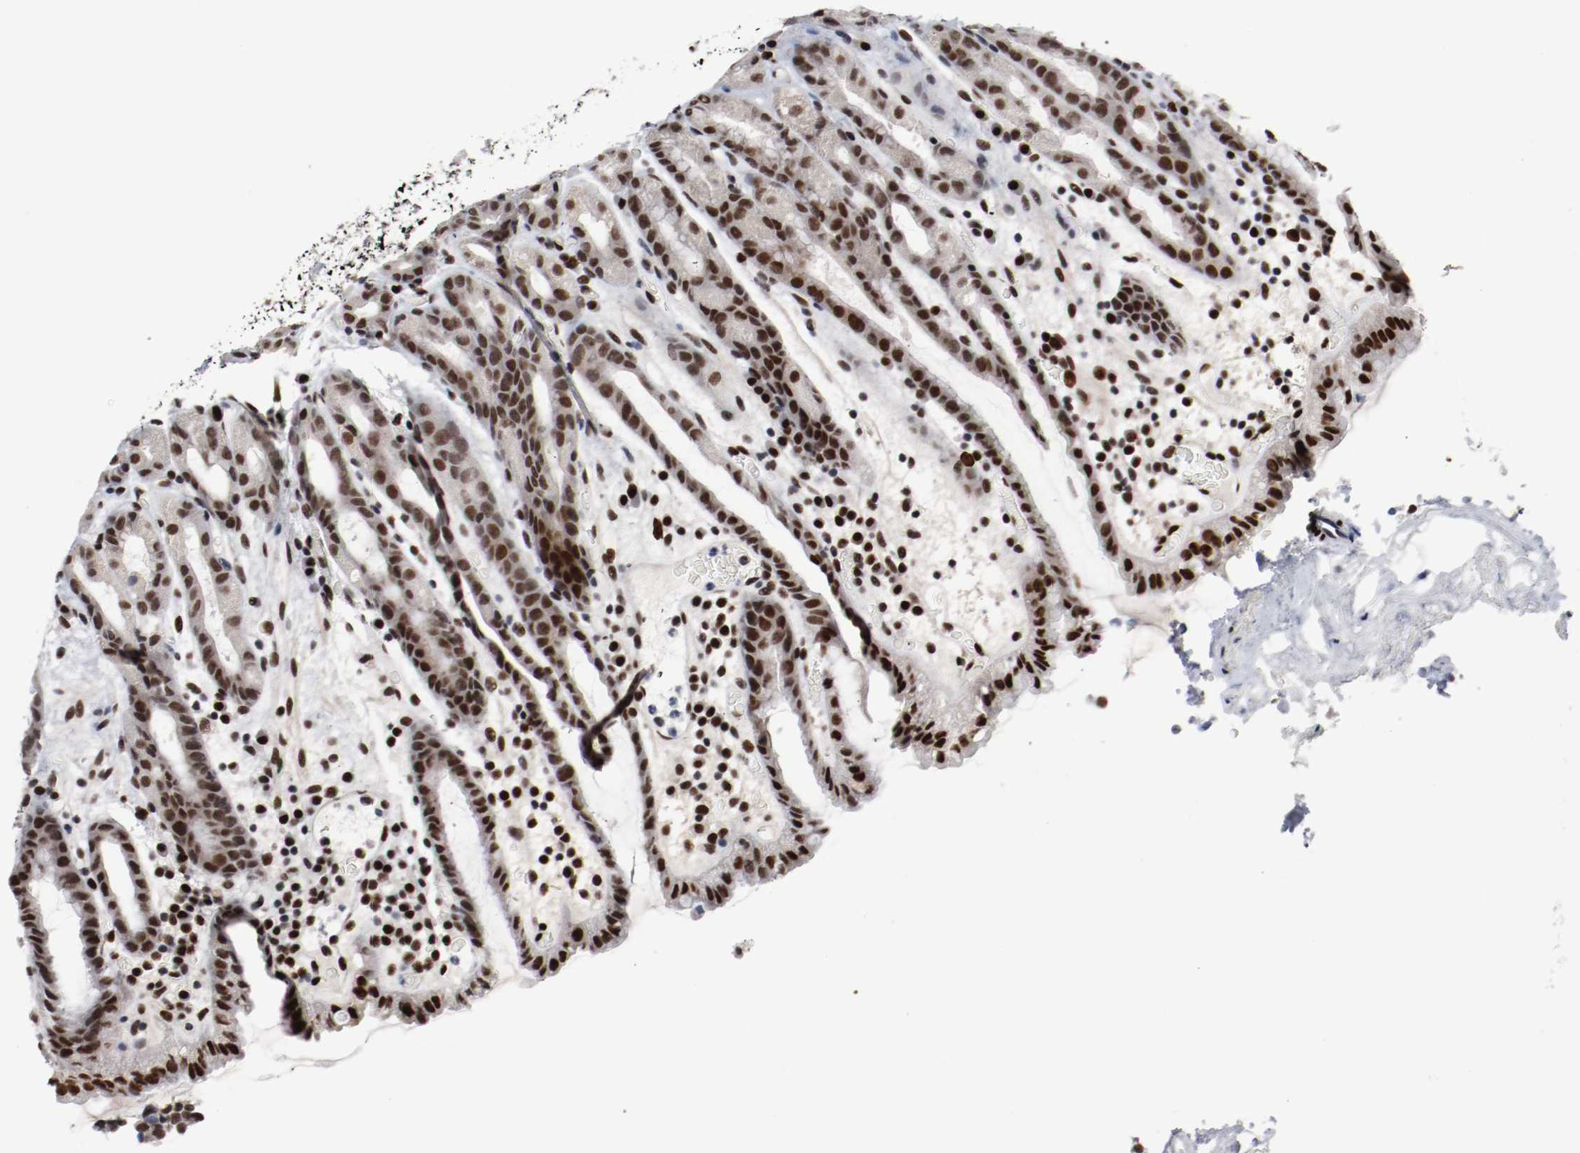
{"staining": {"intensity": "strong", "quantity": "25%-75%", "location": "nuclear"}, "tissue": "stomach", "cell_type": "Glandular cells", "image_type": "normal", "snomed": [{"axis": "morphology", "description": "Normal tissue, NOS"}, {"axis": "topography", "description": "Stomach, upper"}], "caption": "High-power microscopy captured an immunohistochemistry image of normal stomach, revealing strong nuclear staining in approximately 25%-75% of glandular cells.", "gene": "MEF2D", "patient": {"sex": "male", "age": 68}}